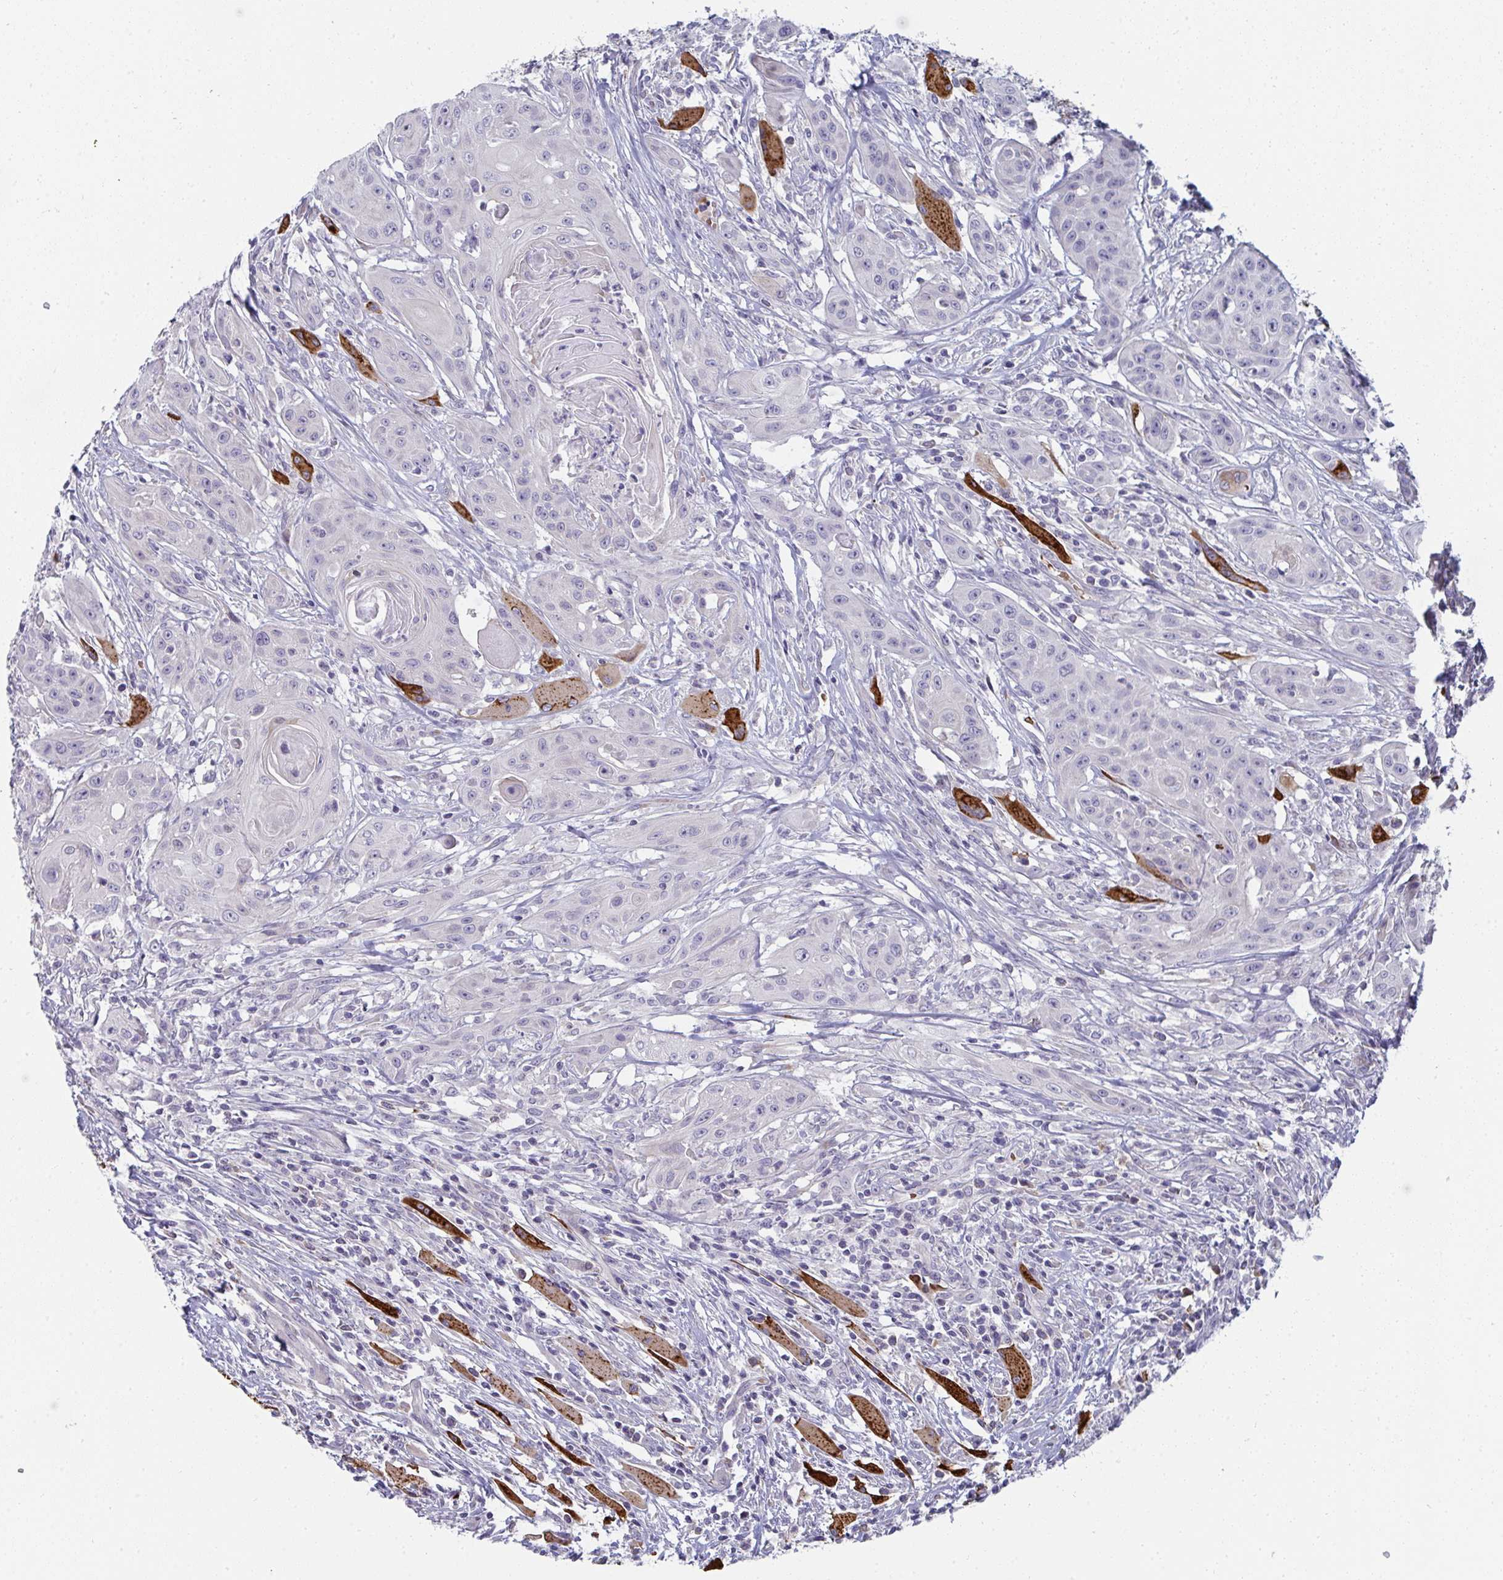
{"staining": {"intensity": "negative", "quantity": "none", "location": "none"}, "tissue": "head and neck cancer", "cell_type": "Tumor cells", "image_type": "cancer", "snomed": [{"axis": "morphology", "description": "Squamous cell carcinoma, NOS"}, {"axis": "topography", "description": "Oral tissue"}, {"axis": "topography", "description": "Head-Neck"}, {"axis": "topography", "description": "Neck, NOS"}], "caption": "Human head and neck cancer (squamous cell carcinoma) stained for a protein using IHC exhibits no positivity in tumor cells.", "gene": "SHB", "patient": {"sex": "female", "age": 55}}